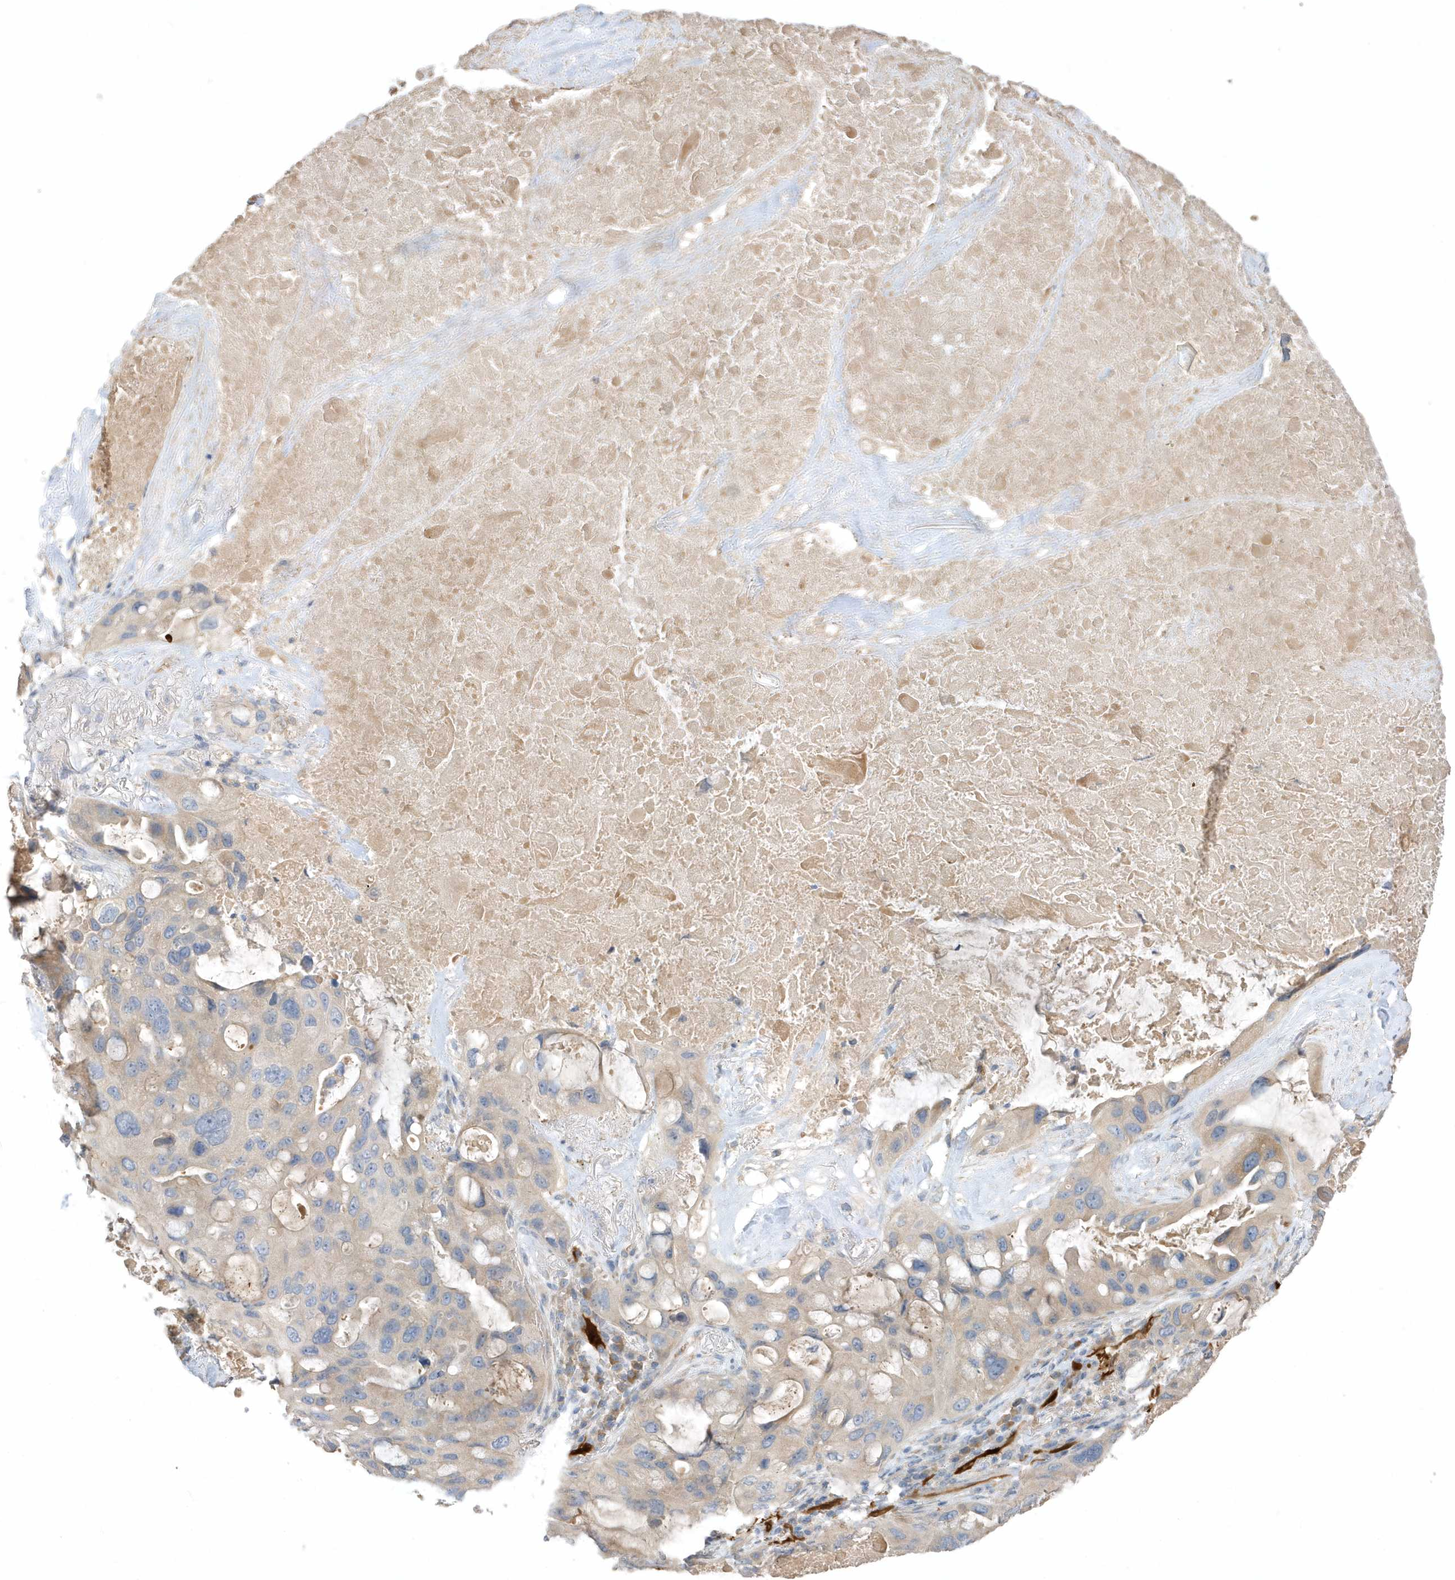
{"staining": {"intensity": "negative", "quantity": "none", "location": "none"}, "tissue": "lung cancer", "cell_type": "Tumor cells", "image_type": "cancer", "snomed": [{"axis": "morphology", "description": "Squamous cell carcinoma, NOS"}, {"axis": "topography", "description": "Lung"}], "caption": "The micrograph reveals no significant positivity in tumor cells of lung squamous cell carcinoma.", "gene": "USP53", "patient": {"sex": "female", "age": 73}}